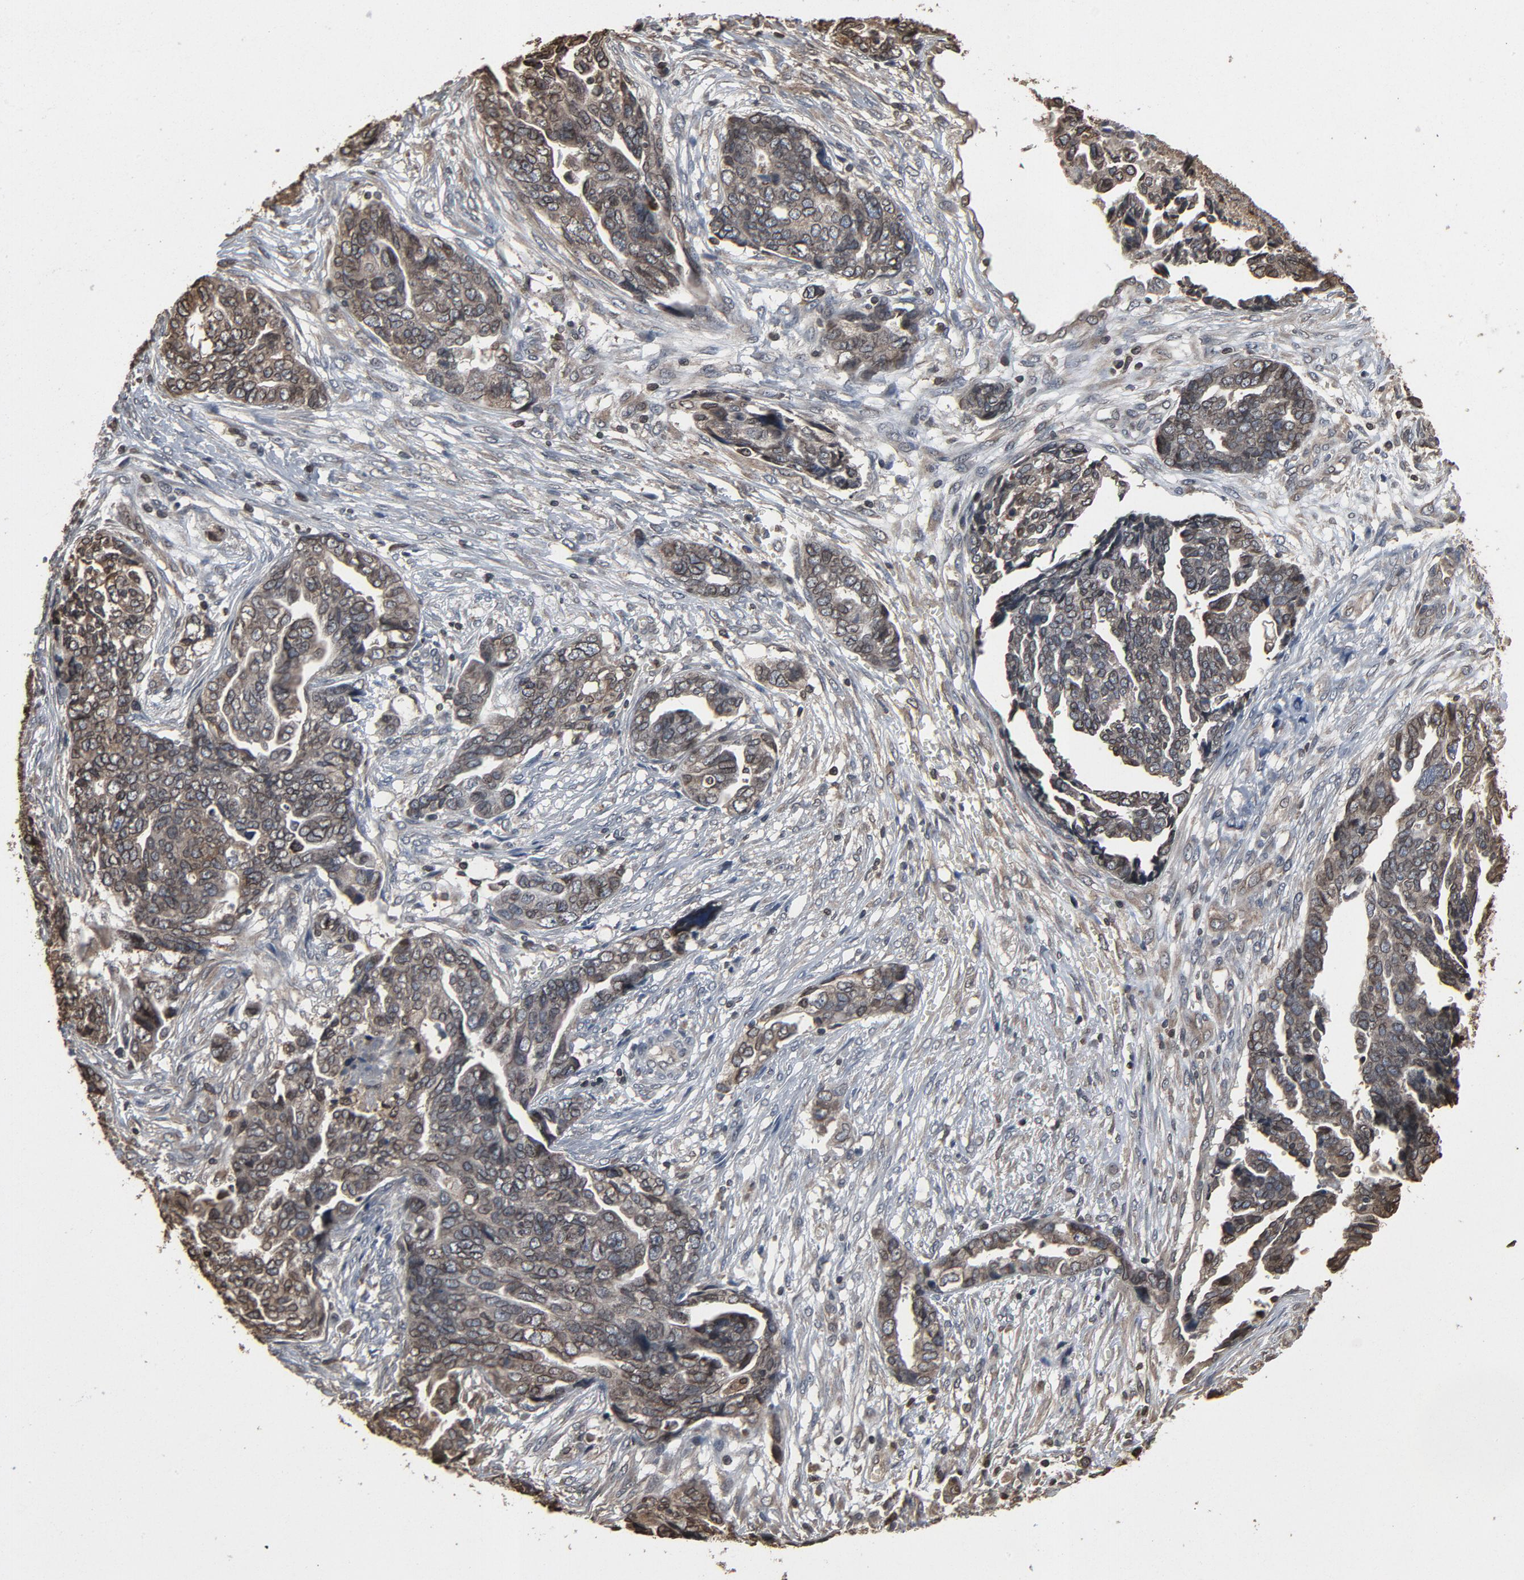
{"staining": {"intensity": "weak", "quantity": ">75%", "location": "cytoplasmic/membranous,nuclear"}, "tissue": "ovarian cancer", "cell_type": "Tumor cells", "image_type": "cancer", "snomed": [{"axis": "morphology", "description": "Normal tissue, NOS"}, {"axis": "morphology", "description": "Cystadenocarcinoma, serous, NOS"}, {"axis": "topography", "description": "Fallopian tube"}, {"axis": "topography", "description": "Ovary"}], "caption": "Protein expression analysis of human ovarian cancer (serous cystadenocarcinoma) reveals weak cytoplasmic/membranous and nuclear expression in approximately >75% of tumor cells. The staining was performed using DAB (3,3'-diaminobenzidine) to visualize the protein expression in brown, while the nuclei were stained in blue with hematoxylin (Magnification: 20x).", "gene": "UBE2D1", "patient": {"sex": "female", "age": 56}}